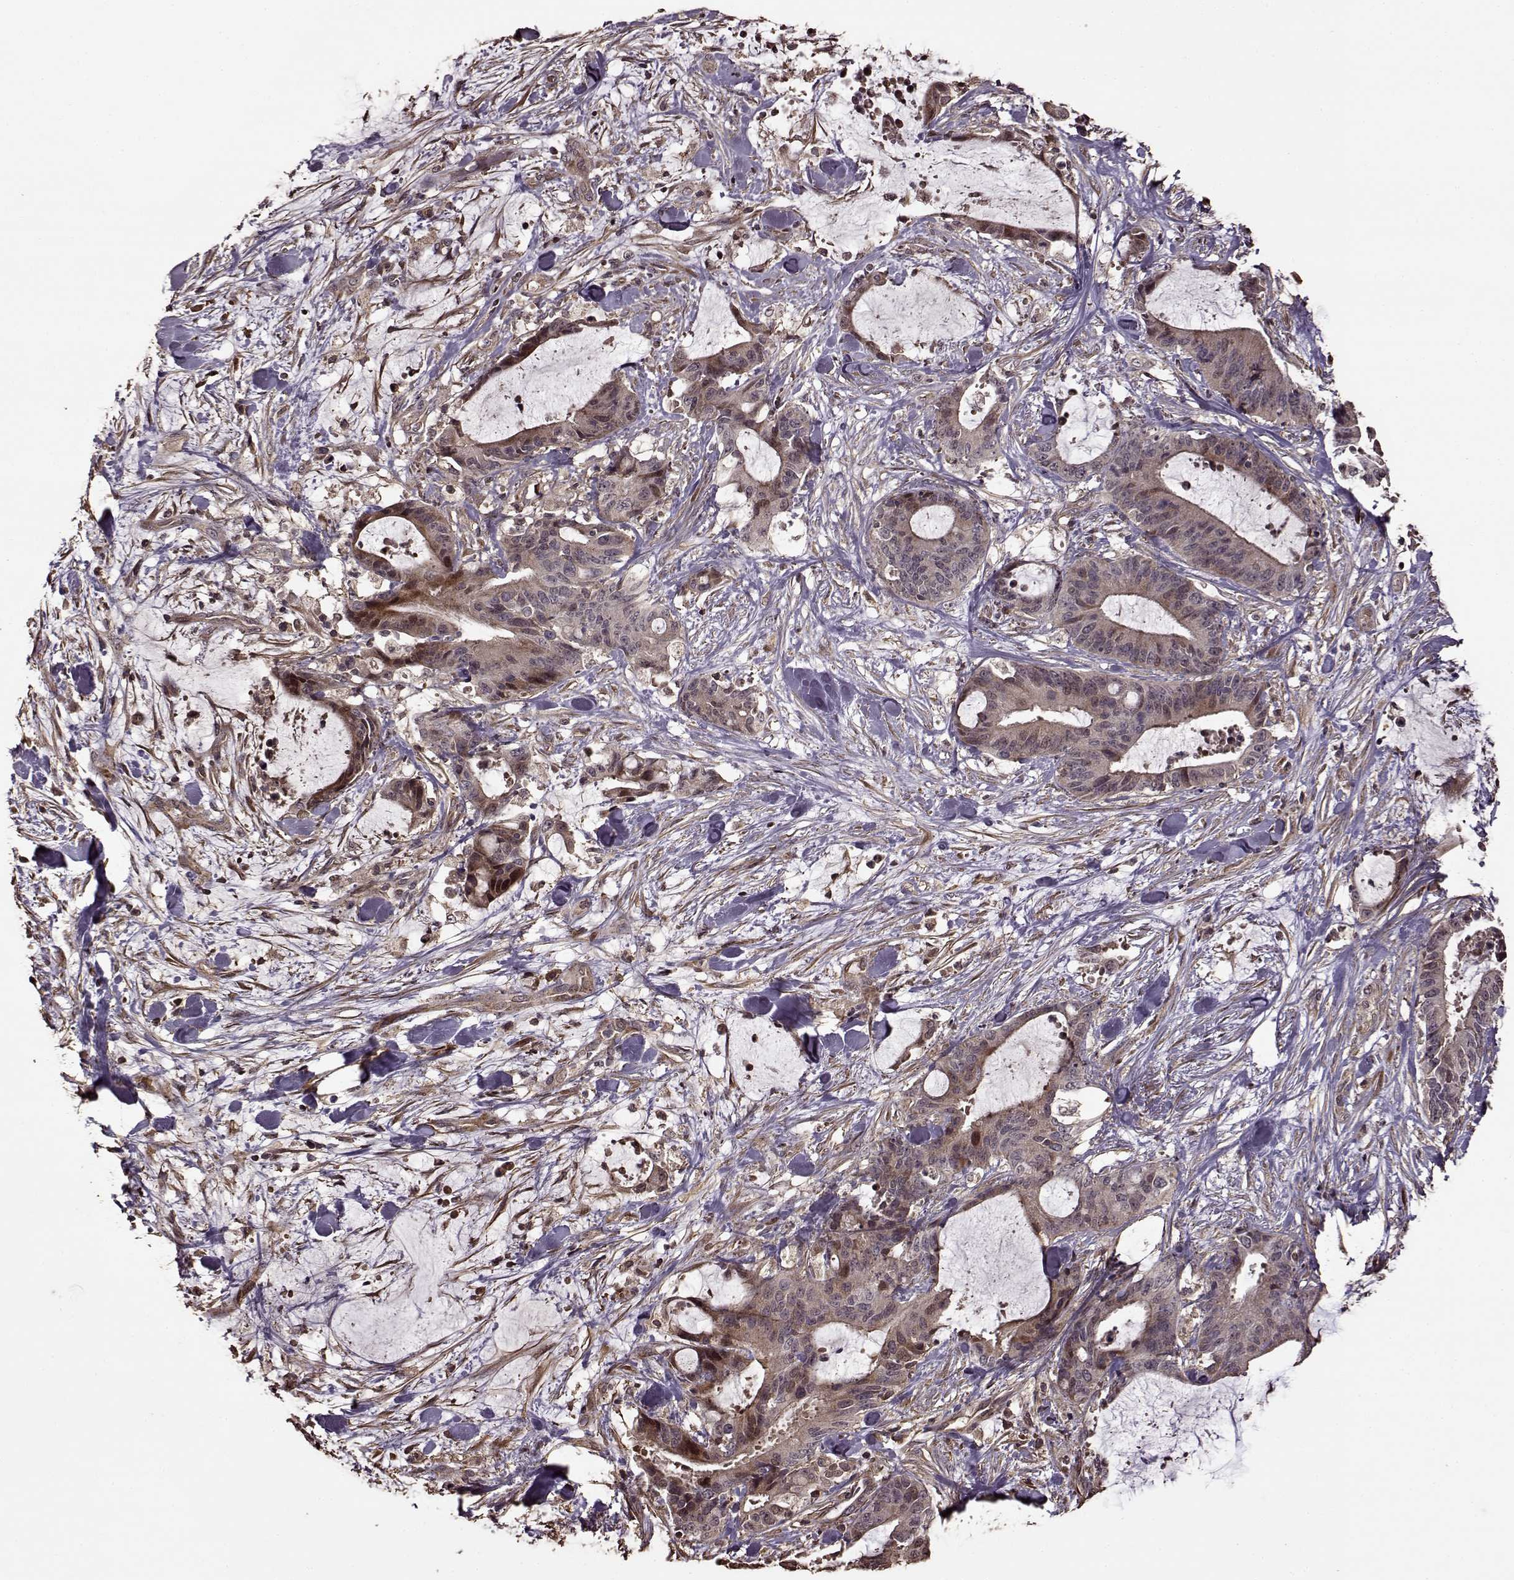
{"staining": {"intensity": "weak", "quantity": "25%-75%", "location": "cytoplasmic/membranous"}, "tissue": "liver cancer", "cell_type": "Tumor cells", "image_type": "cancer", "snomed": [{"axis": "morphology", "description": "Cholangiocarcinoma"}, {"axis": "topography", "description": "Liver"}], "caption": "Protein expression analysis of human liver cholangiocarcinoma reveals weak cytoplasmic/membranous expression in about 25%-75% of tumor cells.", "gene": "FBXW11", "patient": {"sex": "female", "age": 73}}